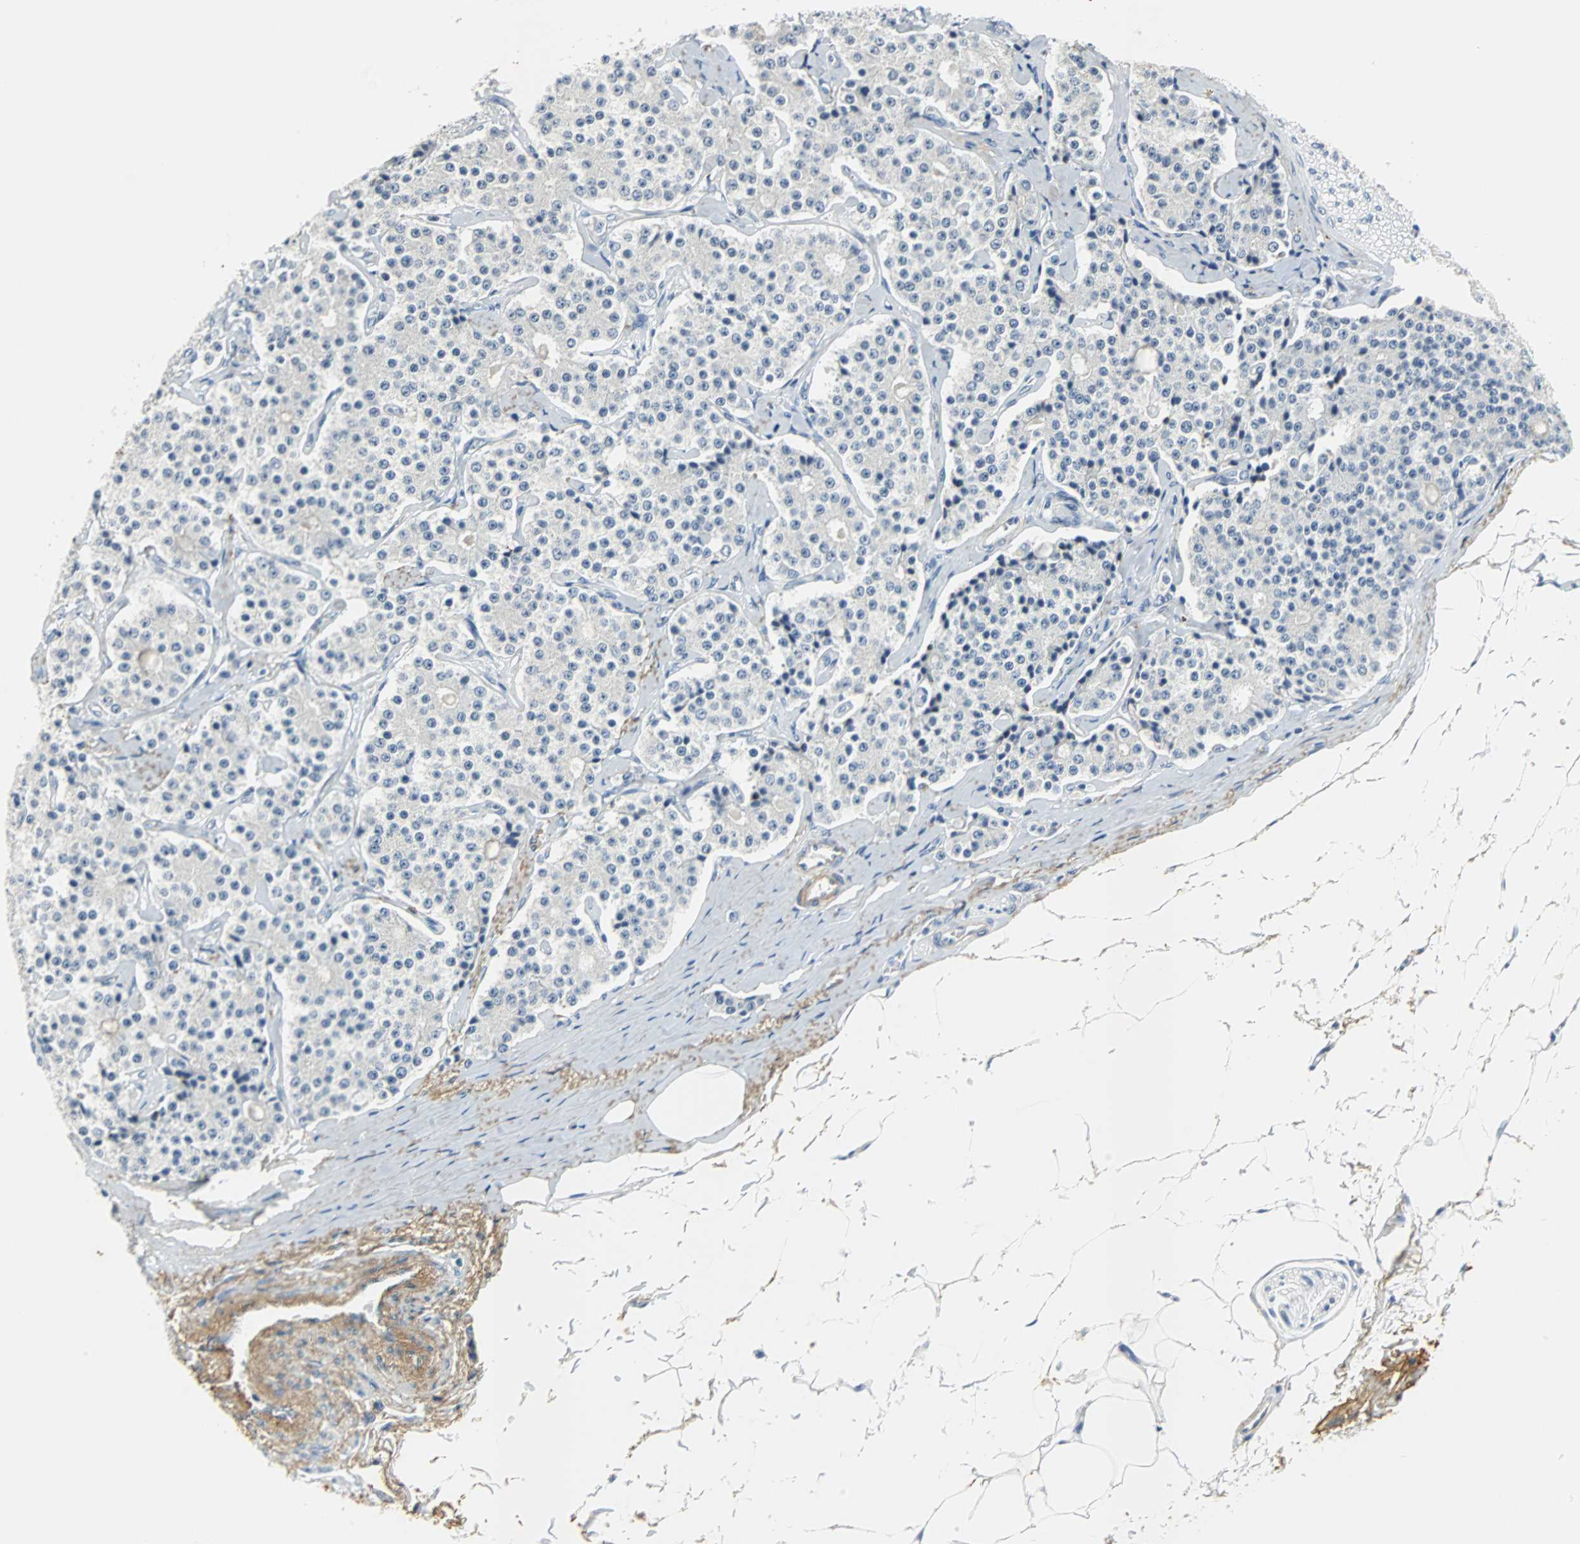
{"staining": {"intensity": "negative", "quantity": "none", "location": "none"}, "tissue": "carcinoid", "cell_type": "Tumor cells", "image_type": "cancer", "snomed": [{"axis": "morphology", "description": "Carcinoid, malignant, NOS"}, {"axis": "topography", "description": "Colon"}], "caption": "This is an immunohistochemistry image of carcinoid. There is no expression in tumor cells.", "gene": "MUC7", "patient": {"sex": "female", "age": 61}}